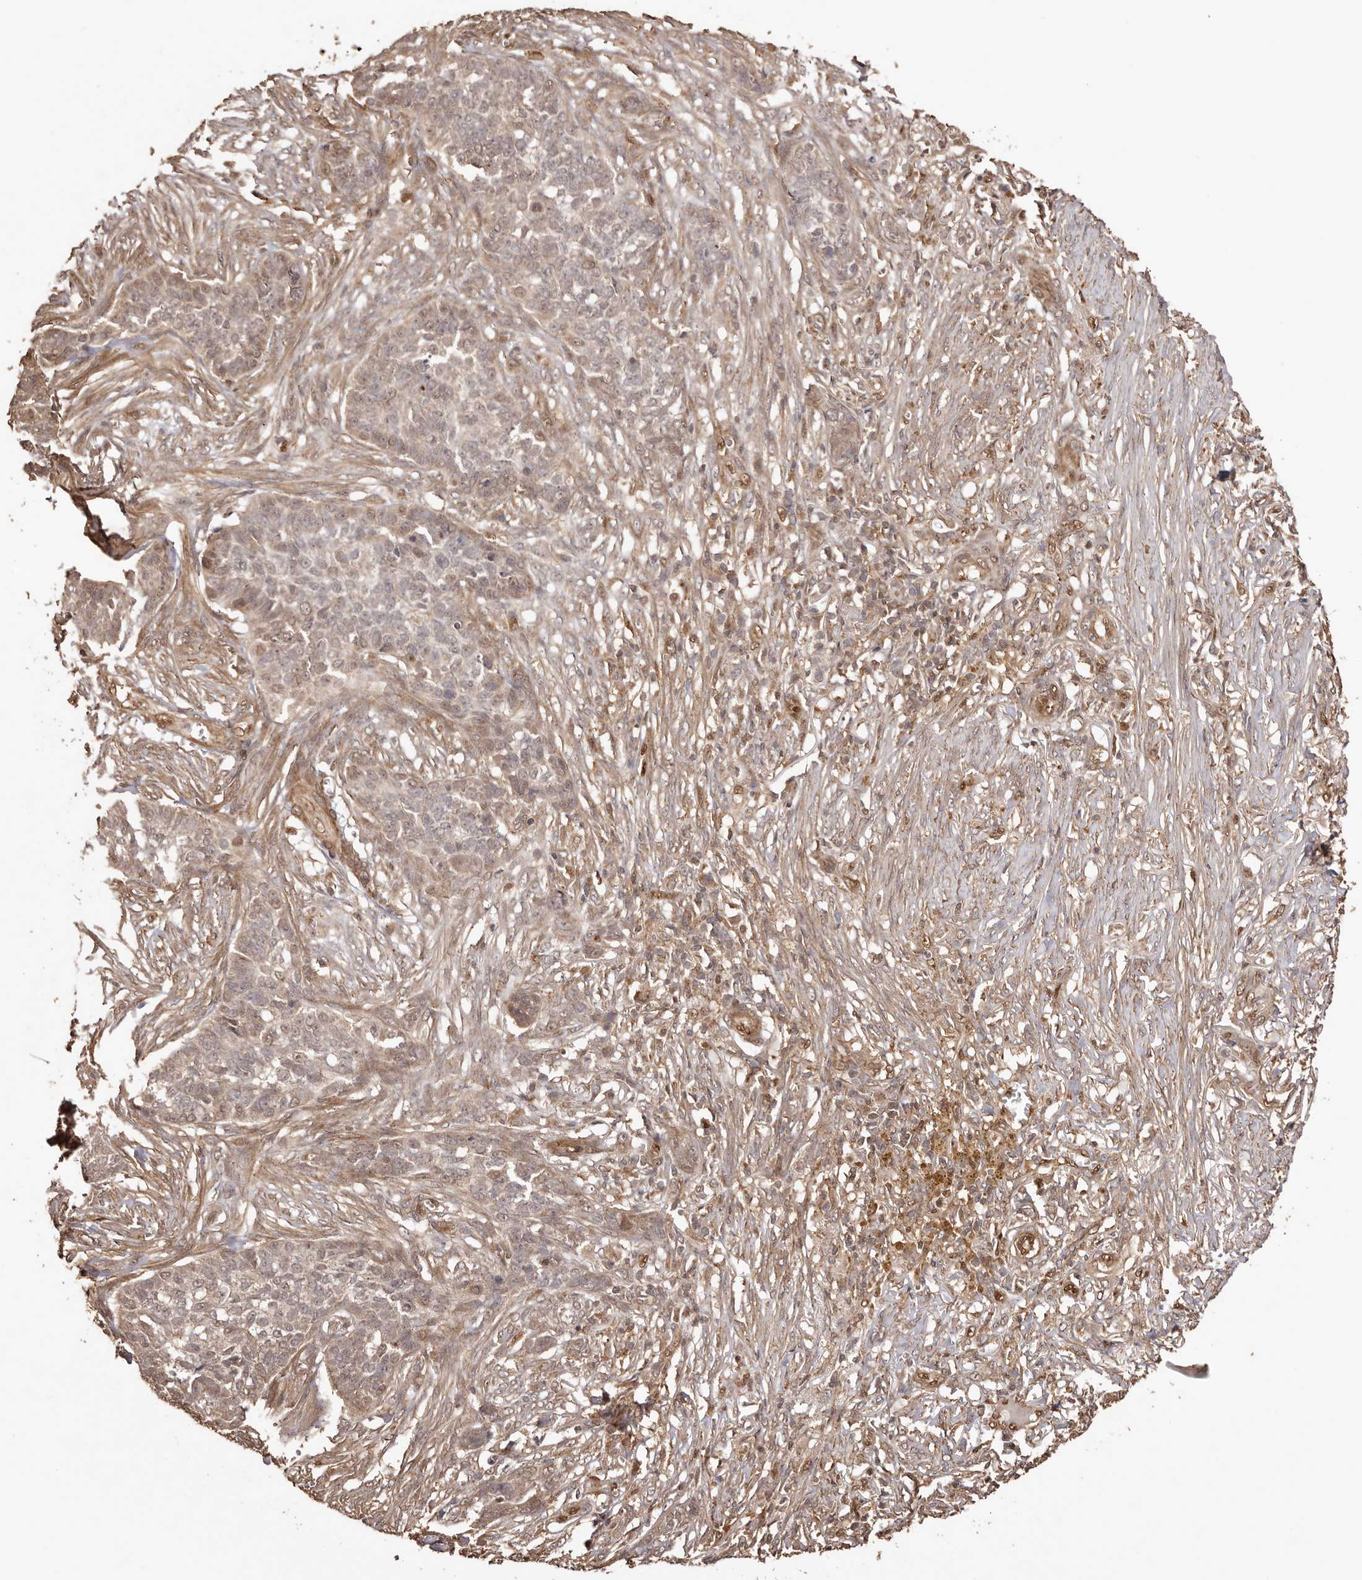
{"staining": {"intensity": "weak", "quantity": ">75%", "location": "cytoplasmic/membranous,nuclear"}, "tissue": "skin cancer", "cell_type": "Tumor cells", "image_type": "cancer", "snomed": [{"axis": "morphology", "description": "Basal cell carcinoma"}, {"axis": "topography", "description": "Skin"}], "caption": "Immunohistochemical staining of skin cancer (basal cell carcinoma) reveals low levels of weak cytoplasmic/membranous and nuclear positivity in about >75% of tumor cells. The staining is performed using DAB (3,3'-diaminobenzidine) brown chromogen to label protein expression. The nuclei are counter-stained blue using hematoxylin.", "gene": "UBR2", "patient": {"sex": "male", "age": 85}}